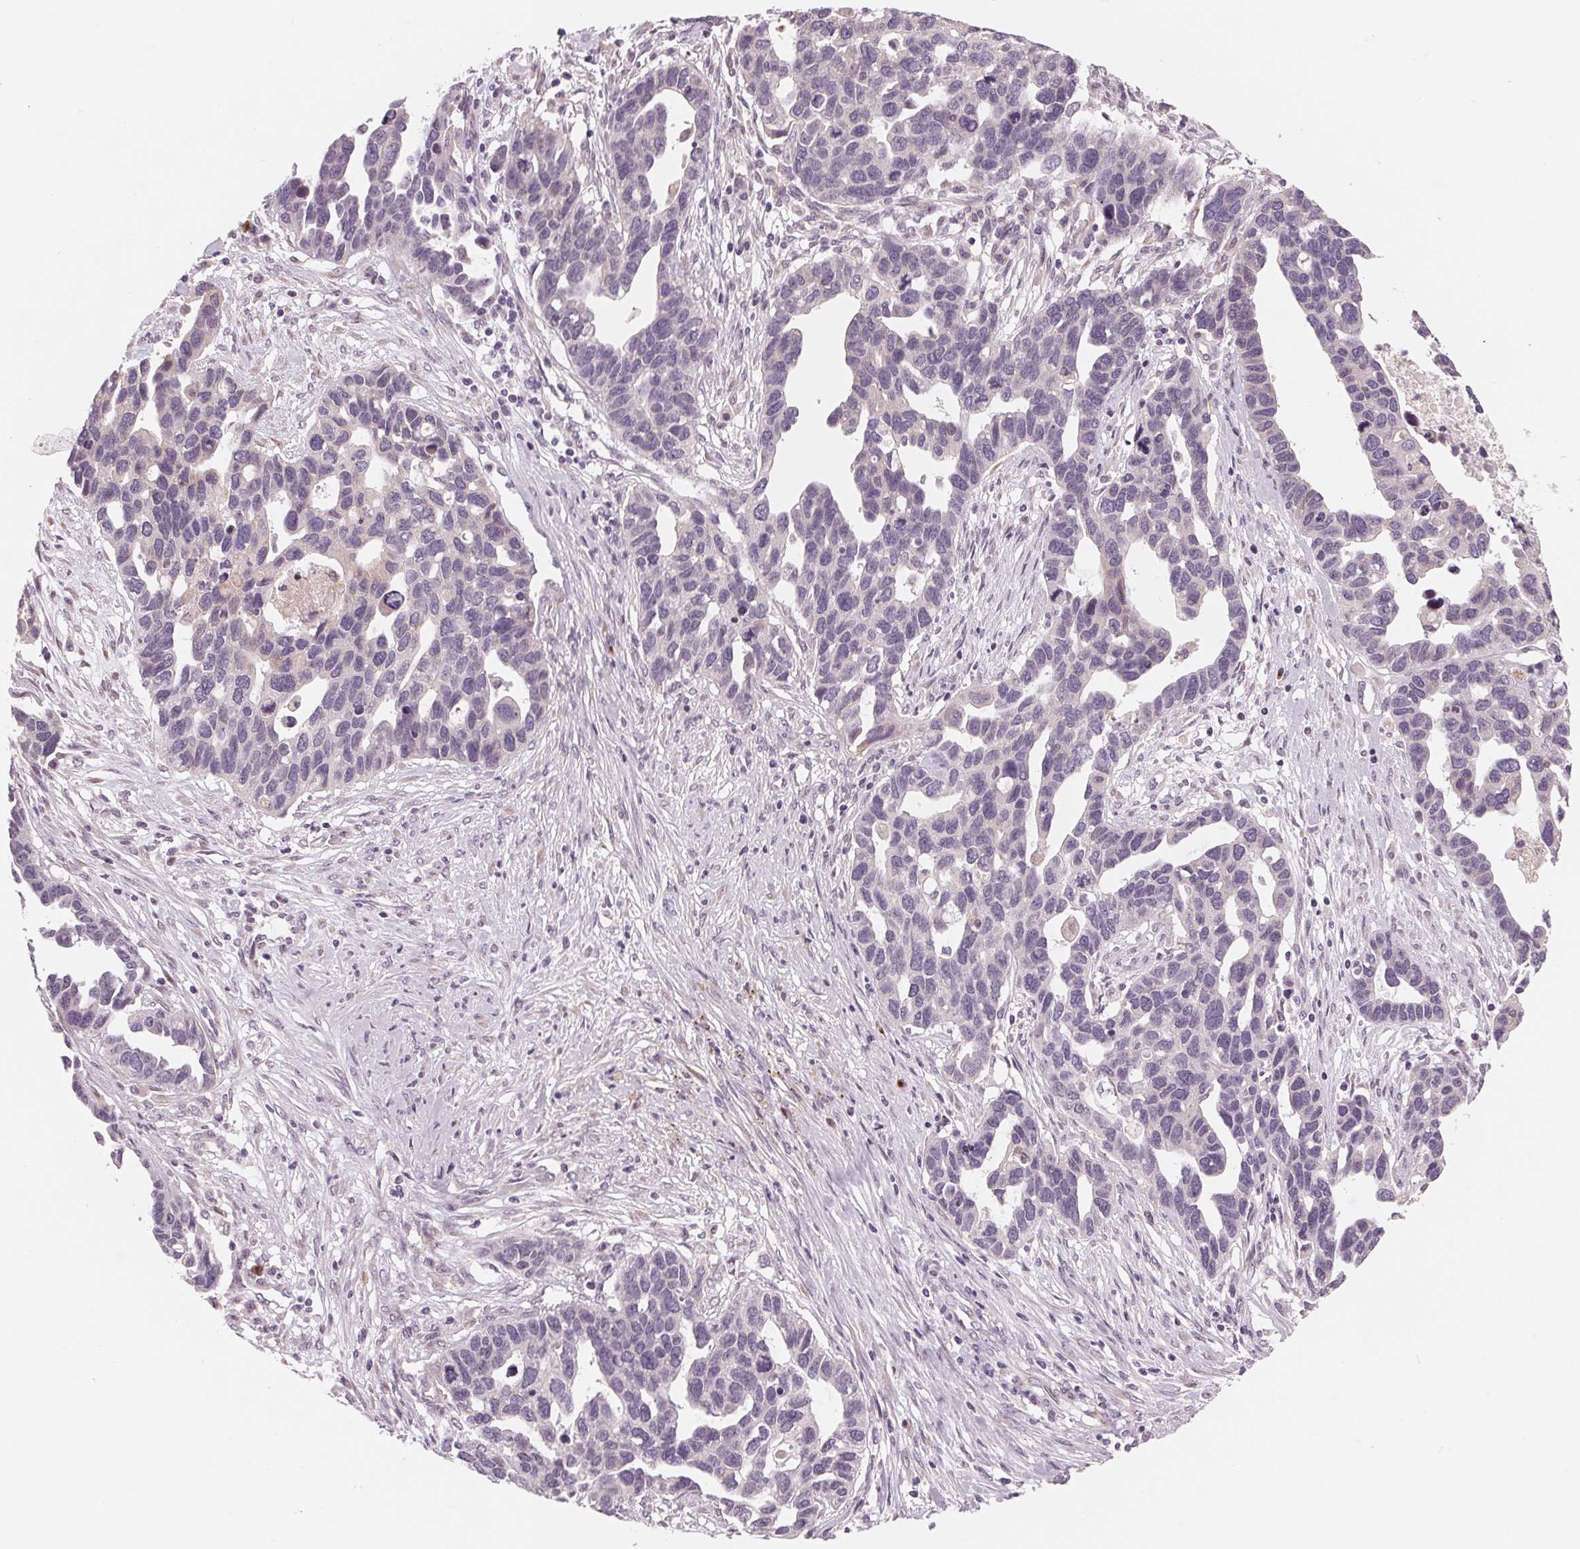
{"staining": {"intensity": "negative", "quantity": "none", "location": "none"}, "tissue": "ovarian cancer", "cell_type": "Tumor cells", "image_type": "cancer", "snomed": [{"axis": "morphology", "description": "Cystadenocarcinoma, serous, NOS"}, {"axis": "topography", "description": "Ovary"}], "caption": "IHC image of serous cystadenocarcinoma (ovarian) stained for a protein (brown), which exhibits no staining in tumor cells. The staining is performed using DAB brown chromogen with nuclei counter-stained in using hematoxylin.", "gene": "IL9R", "patient": {"sex": "female", "age": 54}}